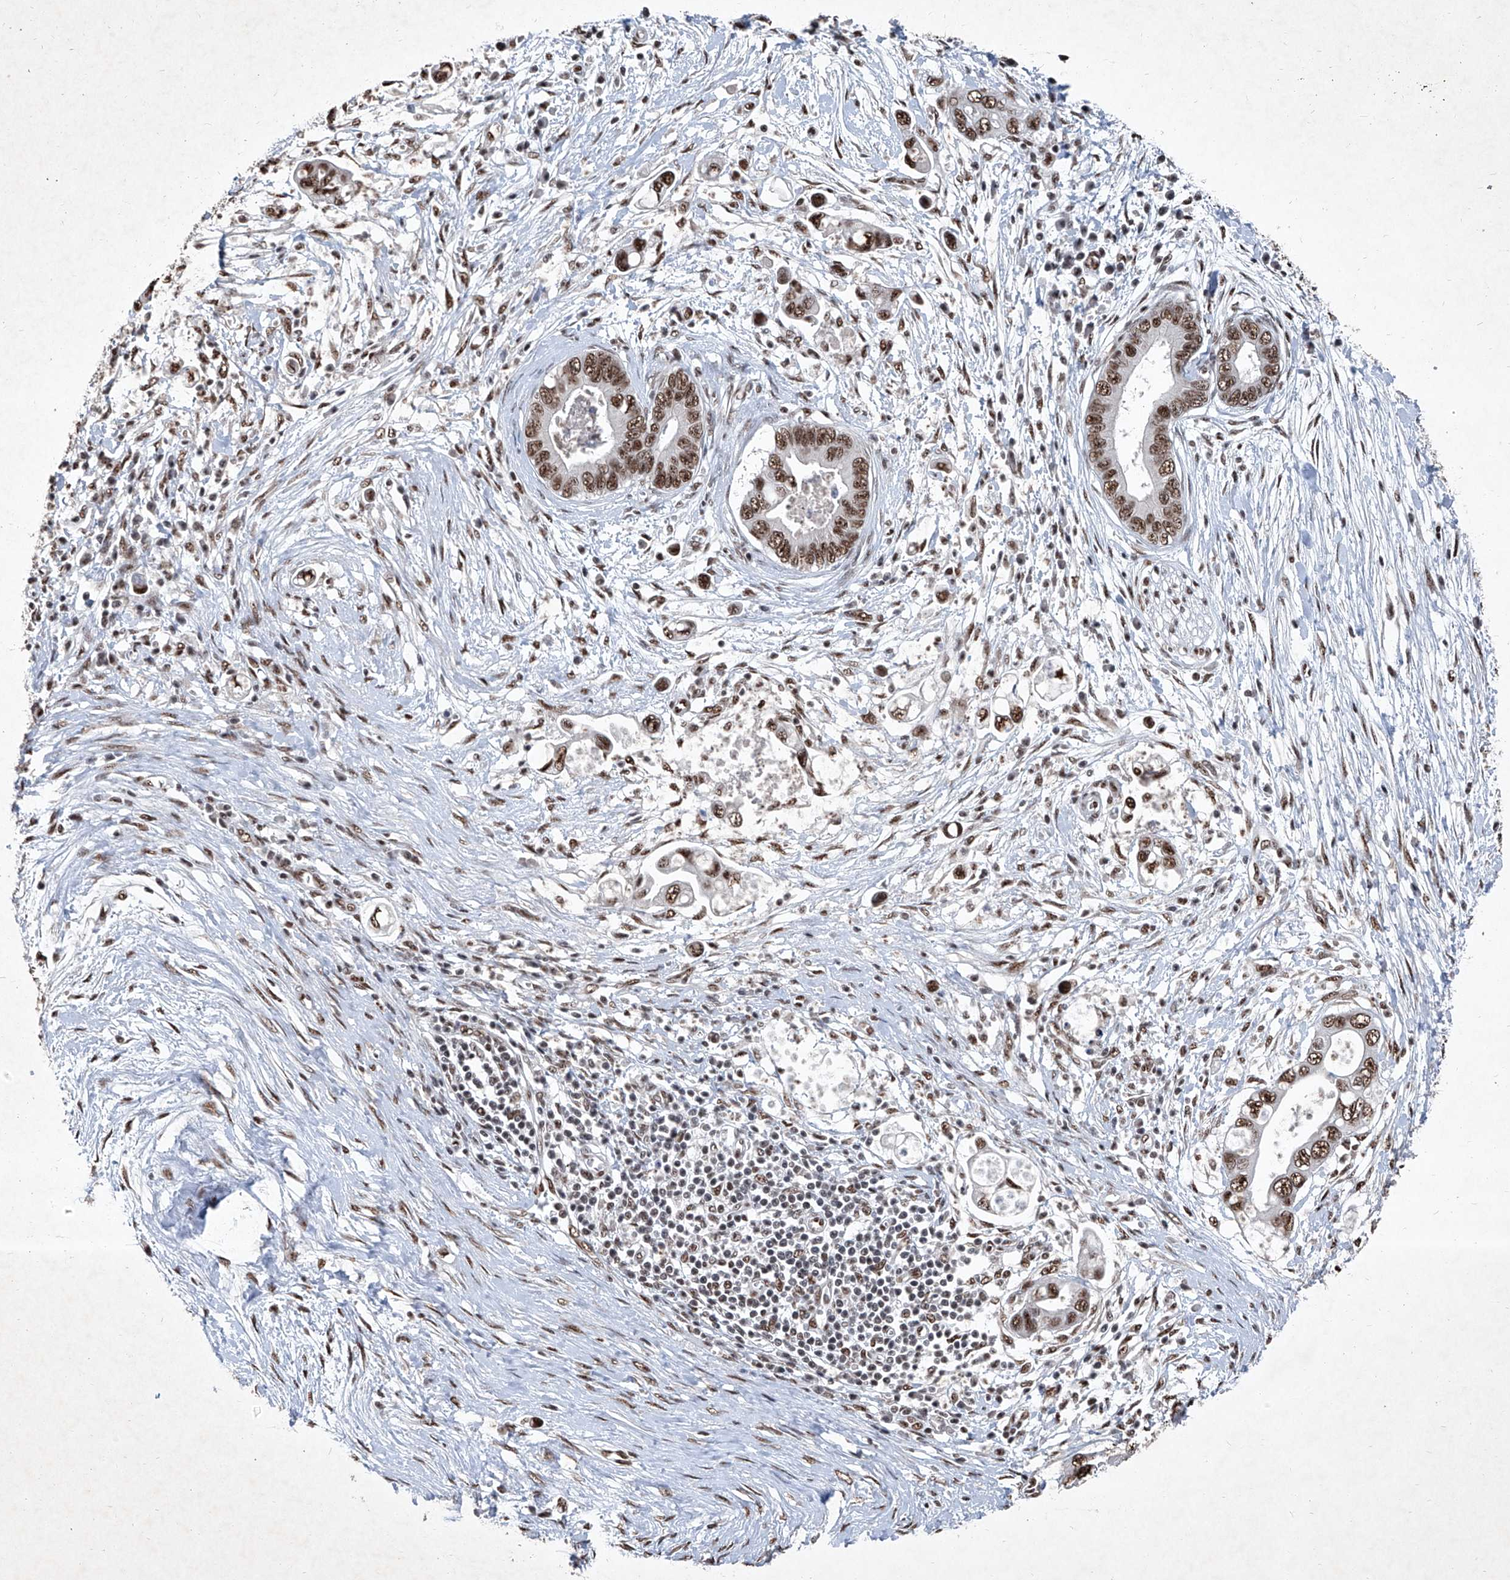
{"staining": {"intensity": "strong", "quantity": ">75%", "location": "nuclear"}, "tissue": "pancreatic cancer", "cell_type": "Tumor cells", "image_type": "cancer", "snomed": [{"axis": "morphology", "description": "Adenocarcinoma, NOS"}, {"axis": "topography", "description": "Pancreas"}], "caption": "Brown immunohistochemical staining in human pancreatic cancer (adenocarcinoma) shows strong nuclear positivity in about >75% of tumor cells. (brown staining indicates protein expression, while blue staining denotes nuclei).", "gene": "DDX39B", "patient": {"sex": "male", "age": 75}}